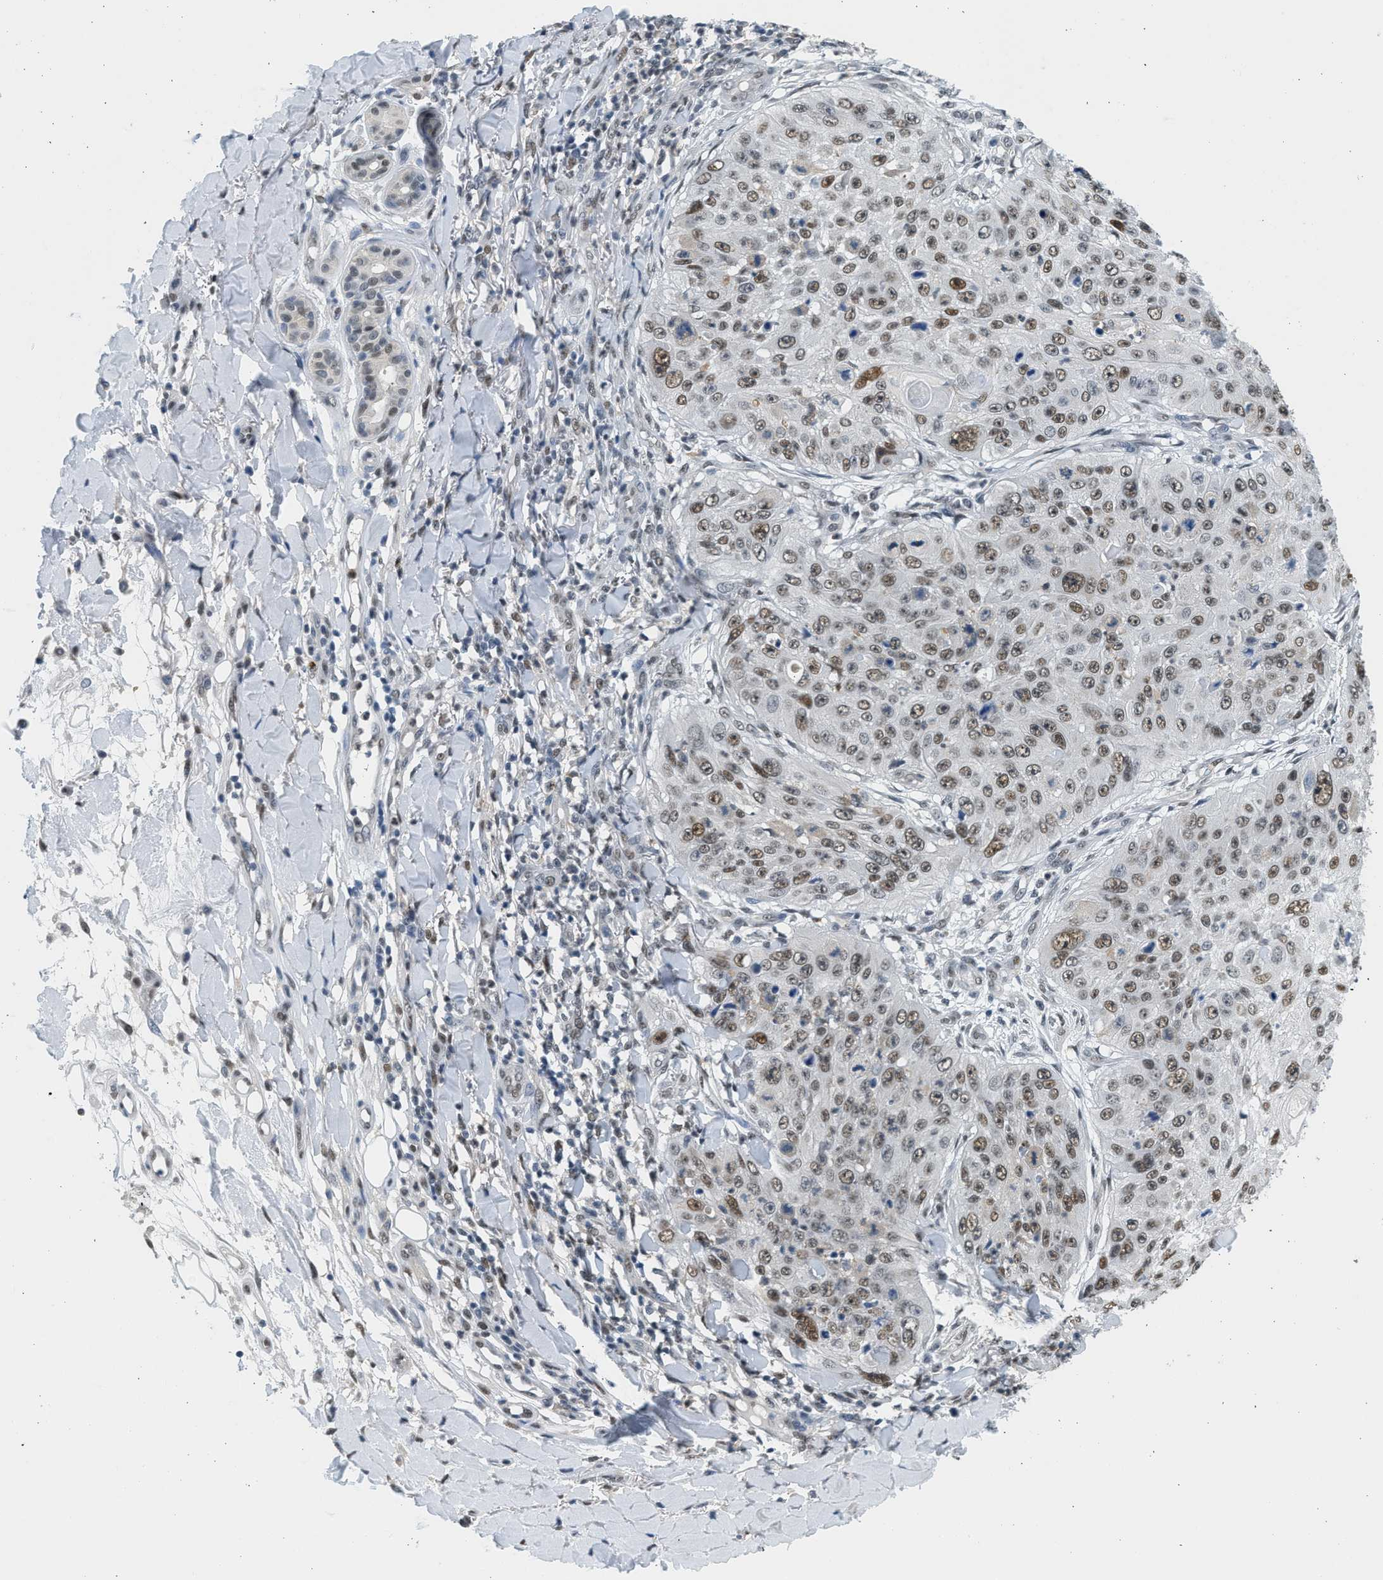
{"staining": {"intensity": "moderate", "quantity": ">75%", "location": "nuclear"}, "tissue": "skin cancer", "cell_type": "Tumor cells", "image_type": "cancer", "snomed": [{"axis": "morphology", "description": "Squamous cell carcinoma, NOS"}, {"axis": "topography", "description": "Skin"}], "caption": "IHC of skin cancer reveals medium levels of moderate nuclear staining in about >75% of tumor cells.", "gene": "HIPK1", "patient": {"sex": "female", "age": 80}}